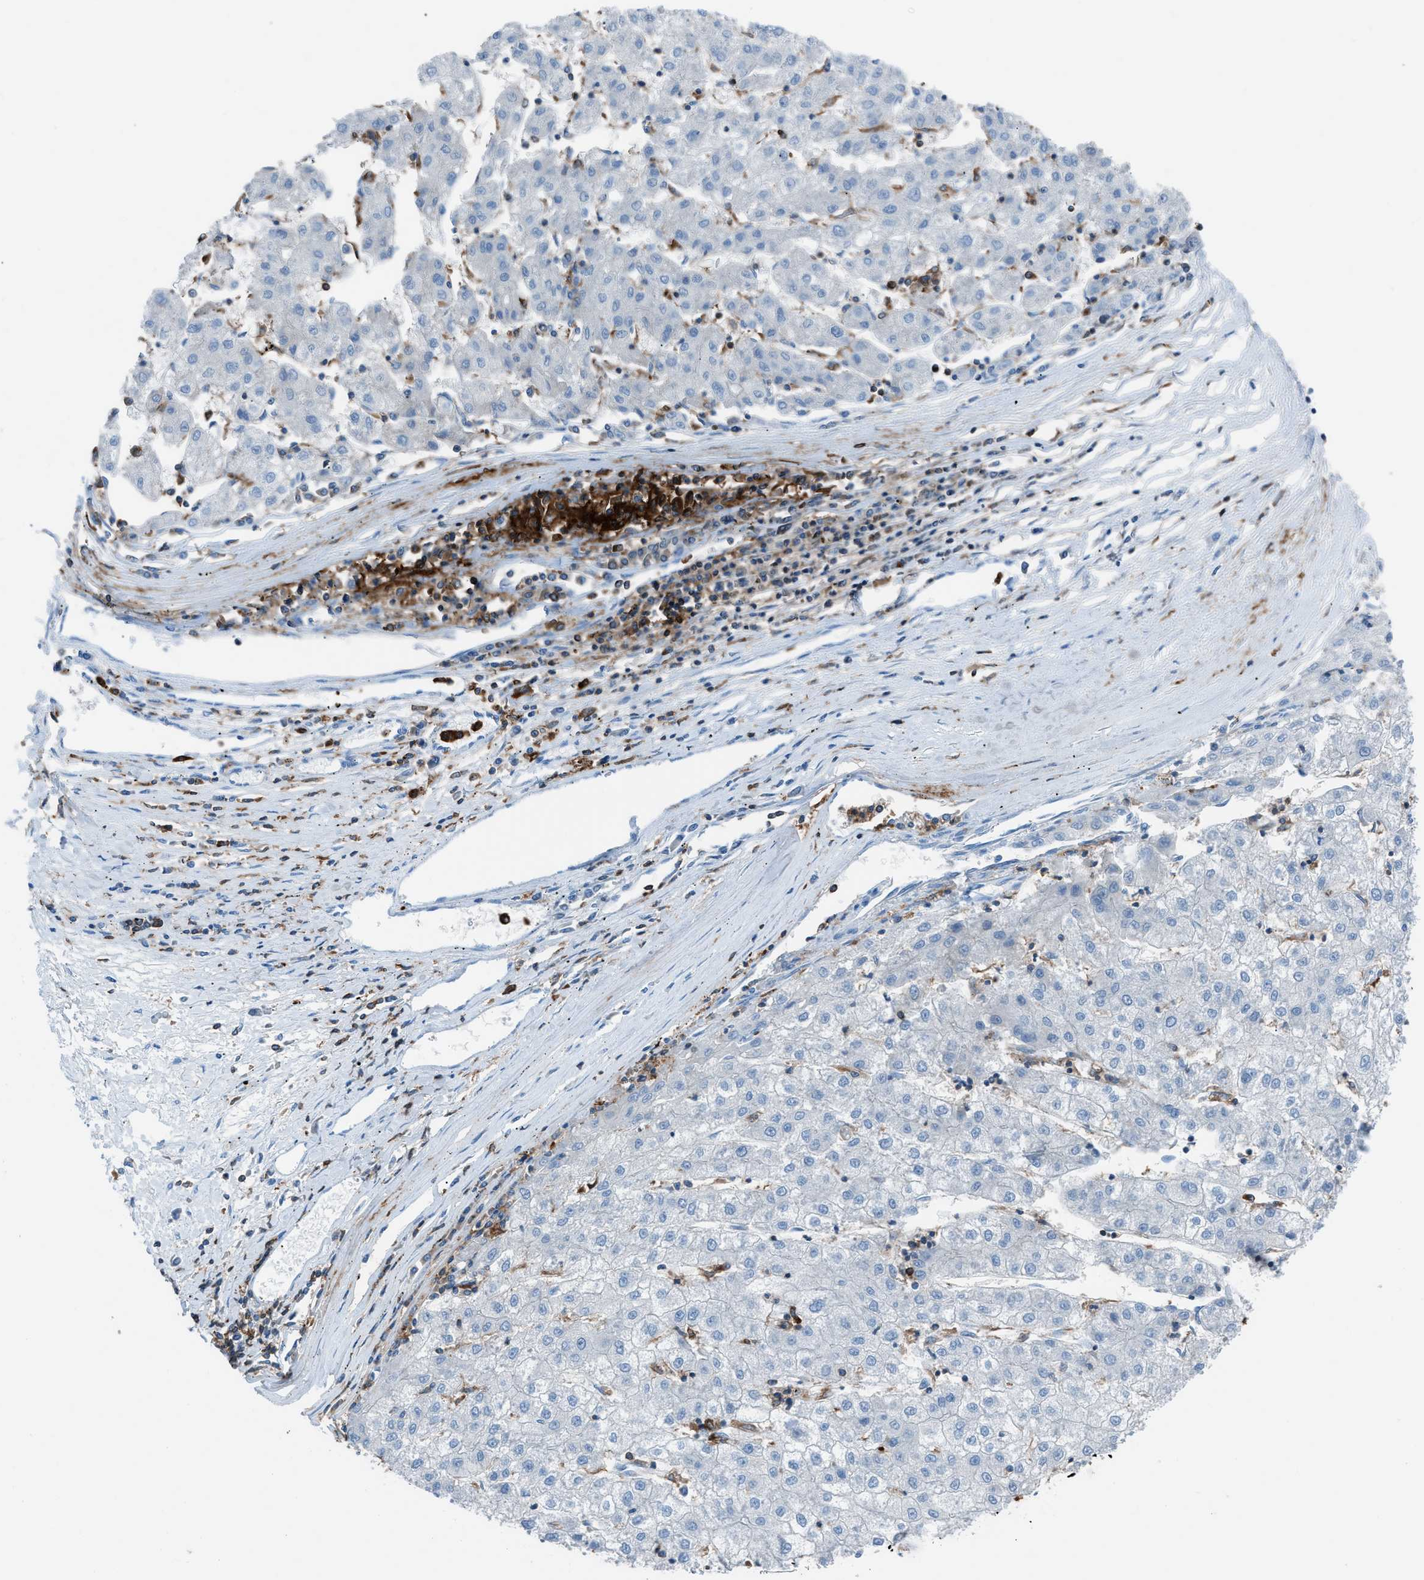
{"staining": {"intensity": "negative", "quantity": "none", "location": "none"}, "tissue": "liver cancer", "cell_type": "Tumor cells", "image_type": "cancer", "snomed": [{"axis": "morphology", "description": "Carcinoma, Hepatocellular, NOS"}, {"axis": "topography", "description": "Liver"}], "caption": "High magnification brightfield microscopy of hepatocellular carcinoma (liver) stained with DAB (3,3'-diaminobenzidine) (brown) and counterstained with hematoxylin (blue): tumor cells show no significant staining.", "gene": "ITGB2", "patient": {"sex": "male", "age": 72}}